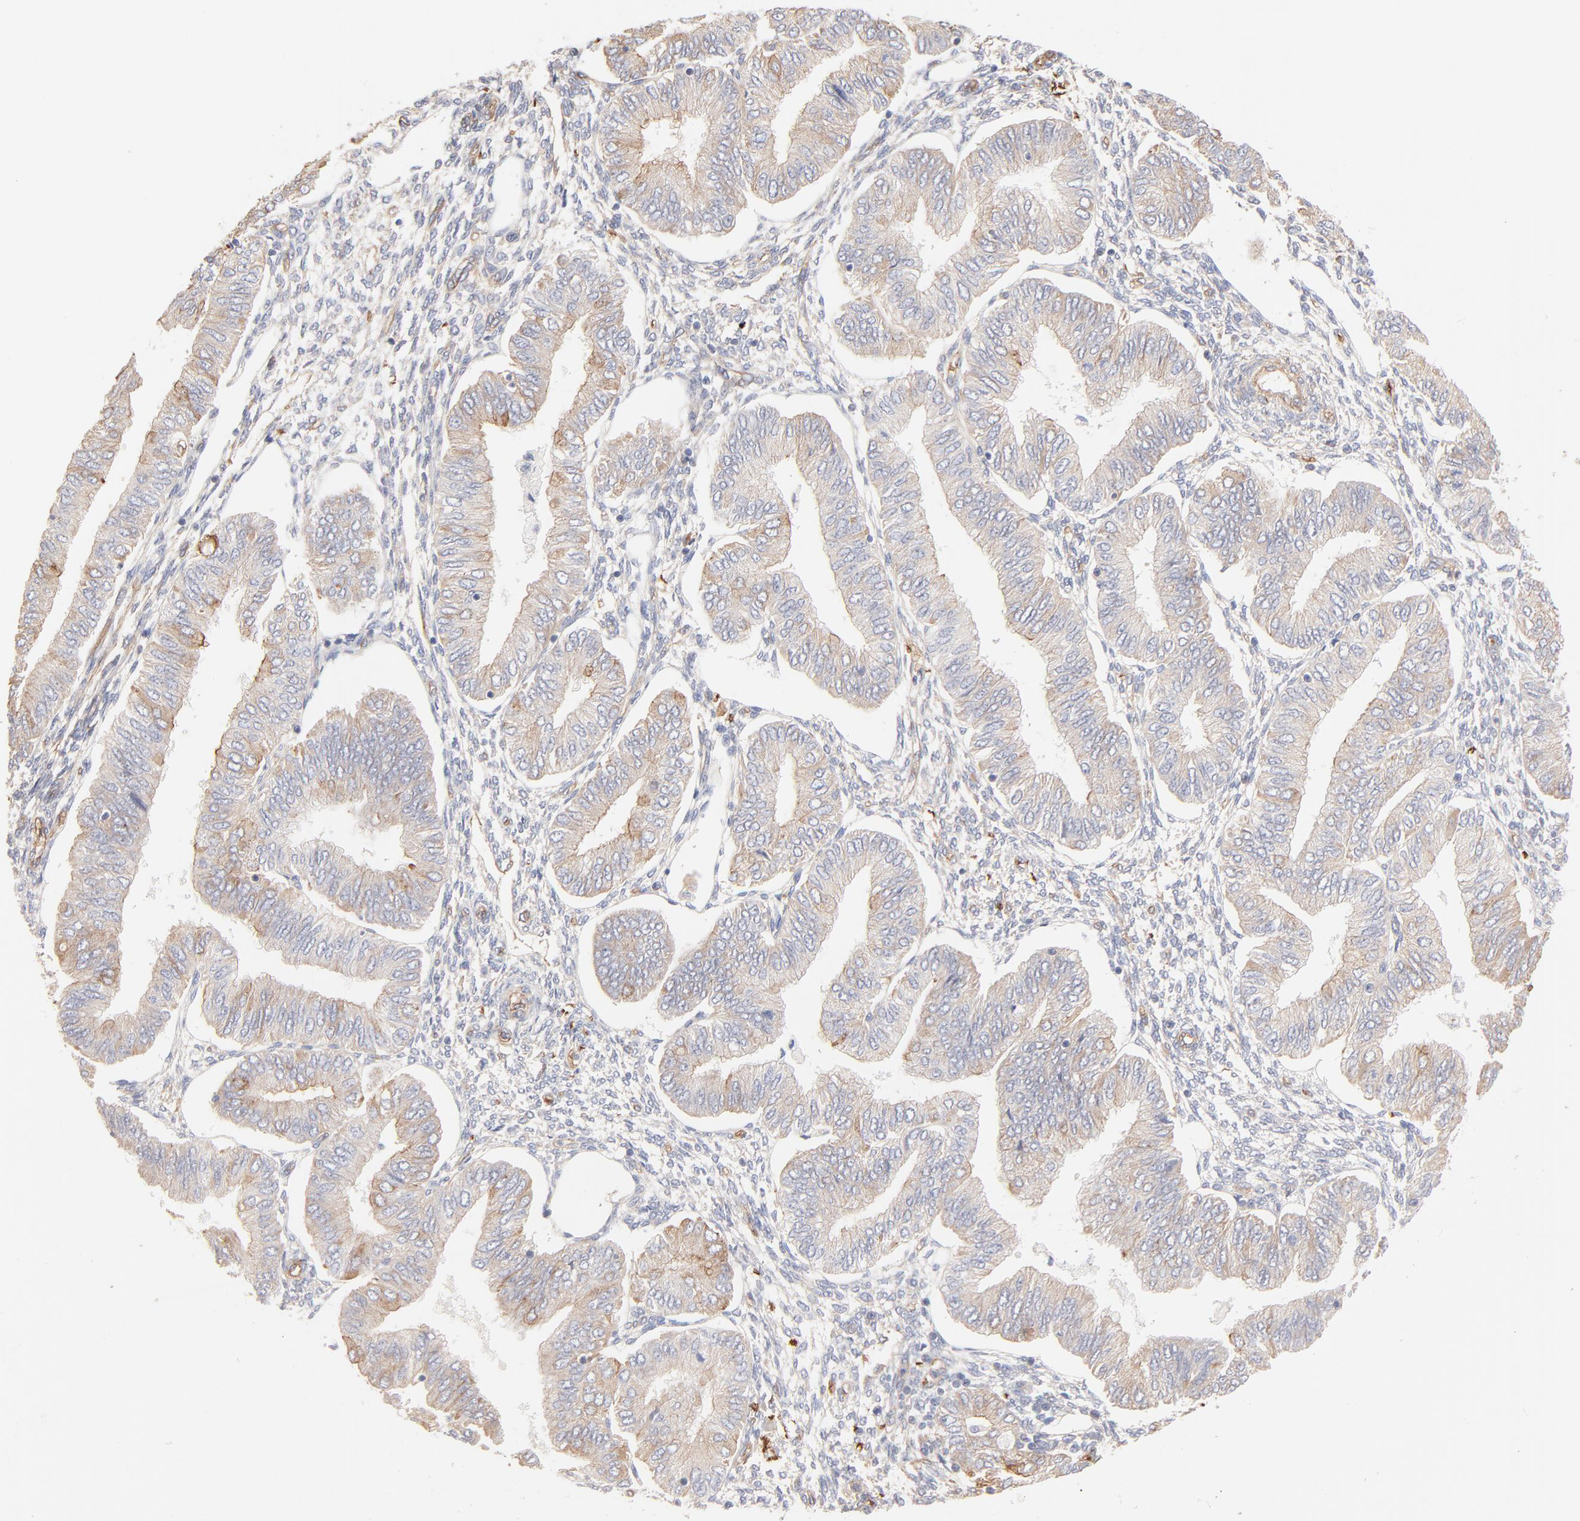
{"staining": {"intensity": "weak", "quantity": ">75%", "location": "cytoplasmic/membranous"}, "tissue": "endometrial cancer", "cell_type": "Tumor cells", "image_type": "cancer", "snomed": [{"axis": "morphology", "description": "Adenocarcinoma, NOS"}, {"axis": "topography", "description": "Endometrium"}], "caption": "This is an image of IHC staining of endometrial adenocarcinoma, which shows weak expression in the cytoplasmic/membranous of tumor cells.", "gene": "SPTB", "patient": {"sex": "female", "age": 51}}